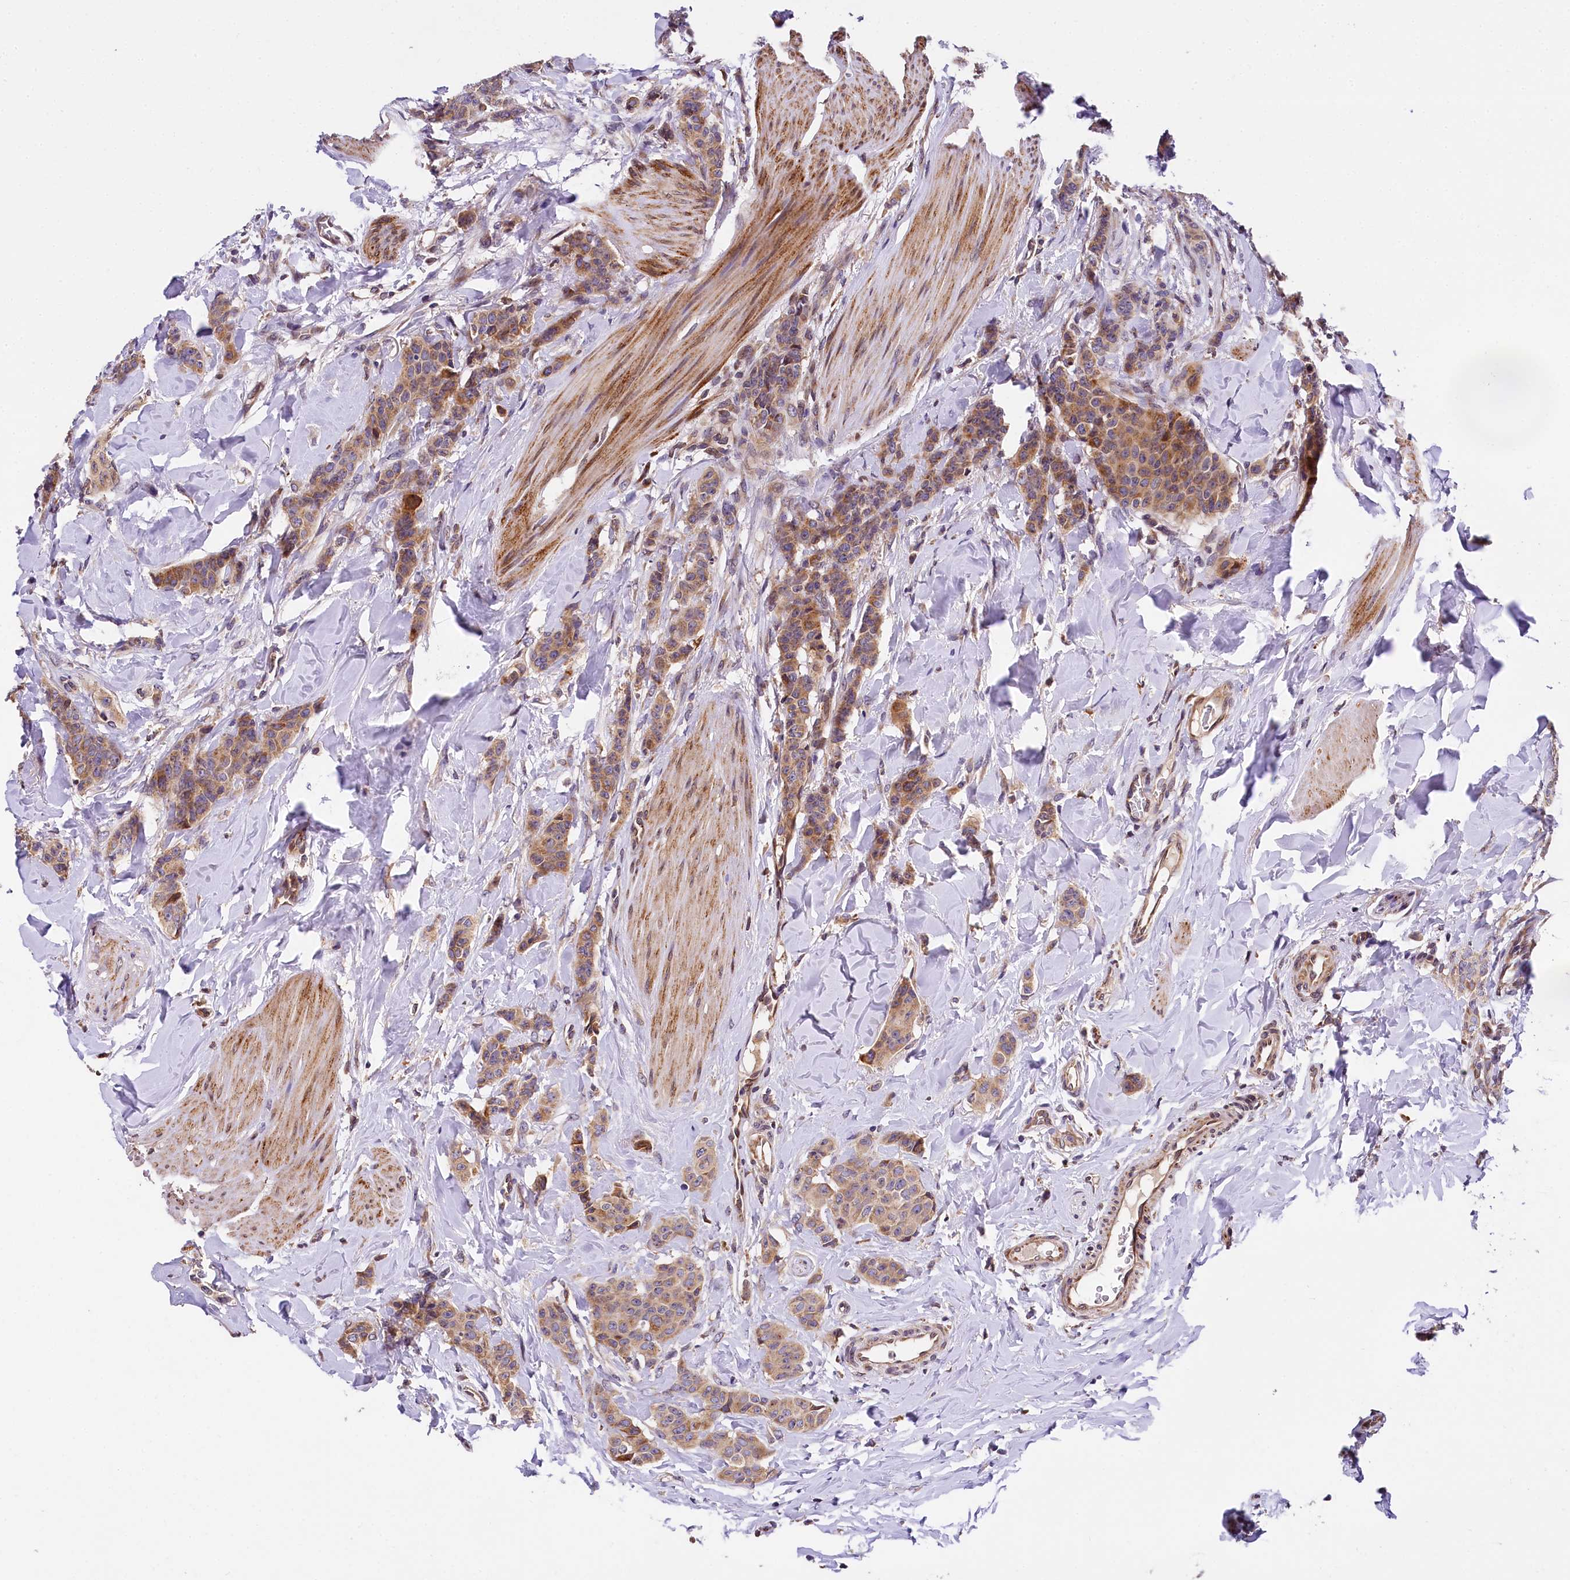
{"staining": {"intensity": "moderate", "quantity": ">75%", "location": "cytoplasmic/membranous"}, "tissue": "breast cancer", "cell_type": "Tumor cells", "image_type": "cancer", "snomed": [{"axis": "morphology", "description": "Duct carcinoma"}, {"axis": "topography", "description": "Breast"}], "caption": "Immunohistochemical staining of human invasive ductal carcinoma (breast) displays medium levels of moderate cytoplasmic/membranous expression in approximately >75% of tumor cells. The staining was performed using DAB to visualize the protein expression in brown, while the nuclei were stained in blue with hematoxylin (Magnification: 20x).", "gene": "SUPV3L1", "patient": {"sex": "female", "age": 40}}